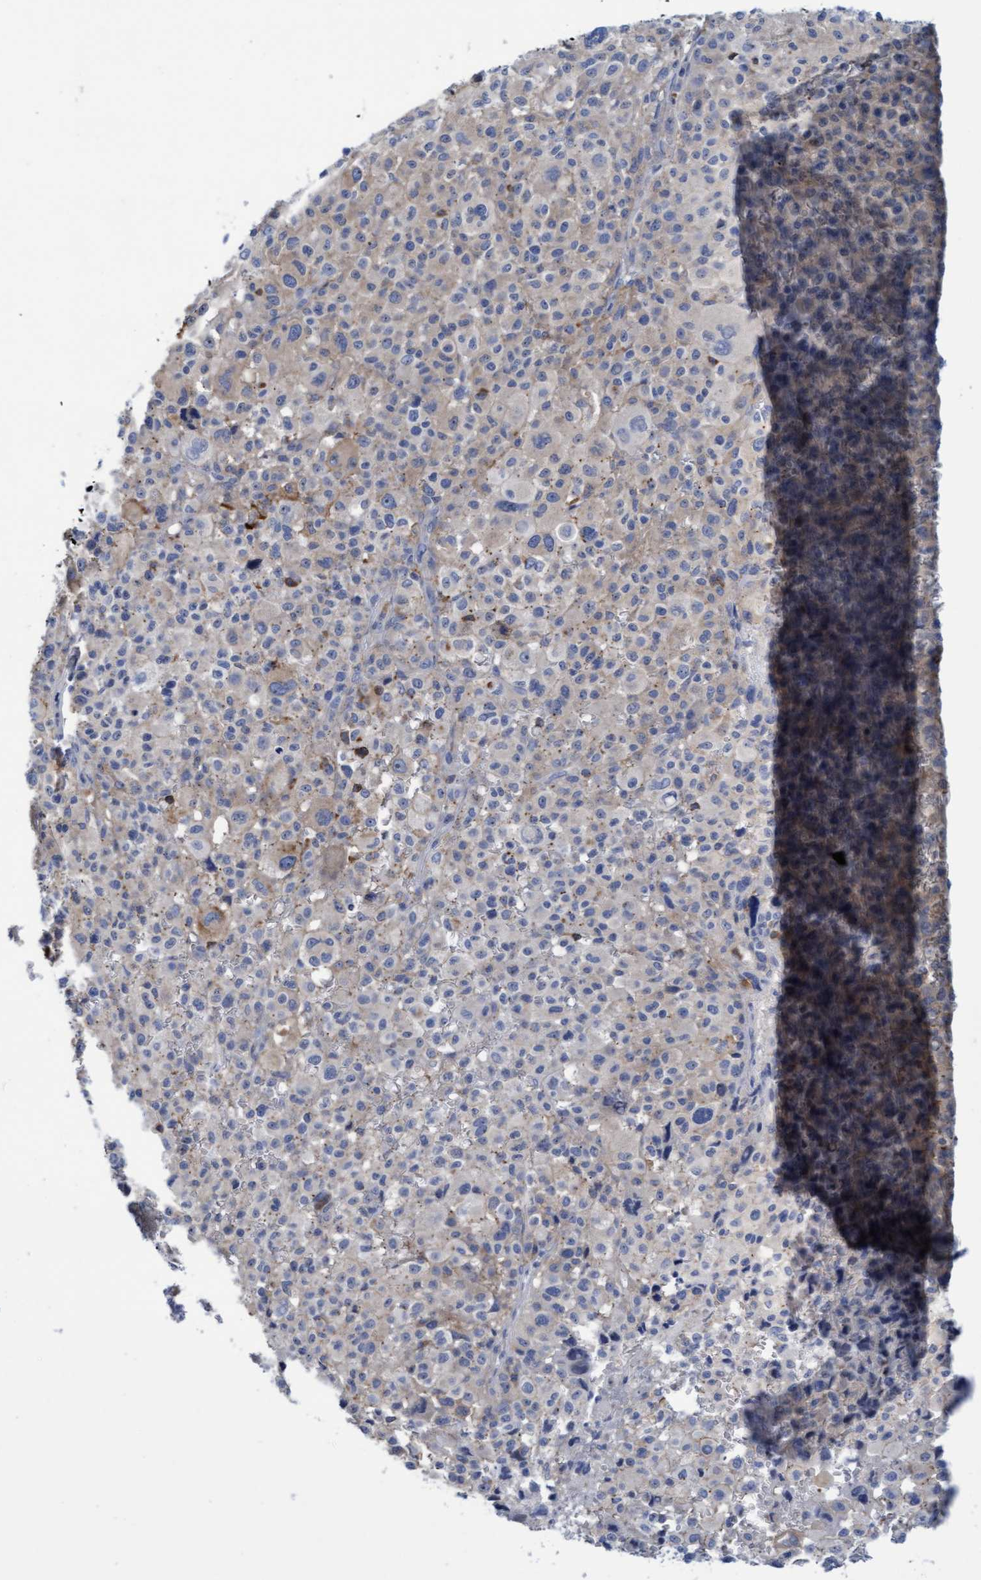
{"staining": {"intensity": "weak", "quantity": "<25%", "location": "cytoplasmic/membranous"}, "tissue": "melanoma", "cell_type": "Tumor cells", "image_type": "cancer", "snomed": [{"axis": "morphology", "description": "Malignant melanoma, Metastatic site"}, {"axis": "topography", "description": "Skin"}], "caption": "High power microscopy image of an IHC image of melanoma, revealing no significant expression in tumor cells.", "gene": "FNBP1", "patient": {"sex": "female", "age": 74}}